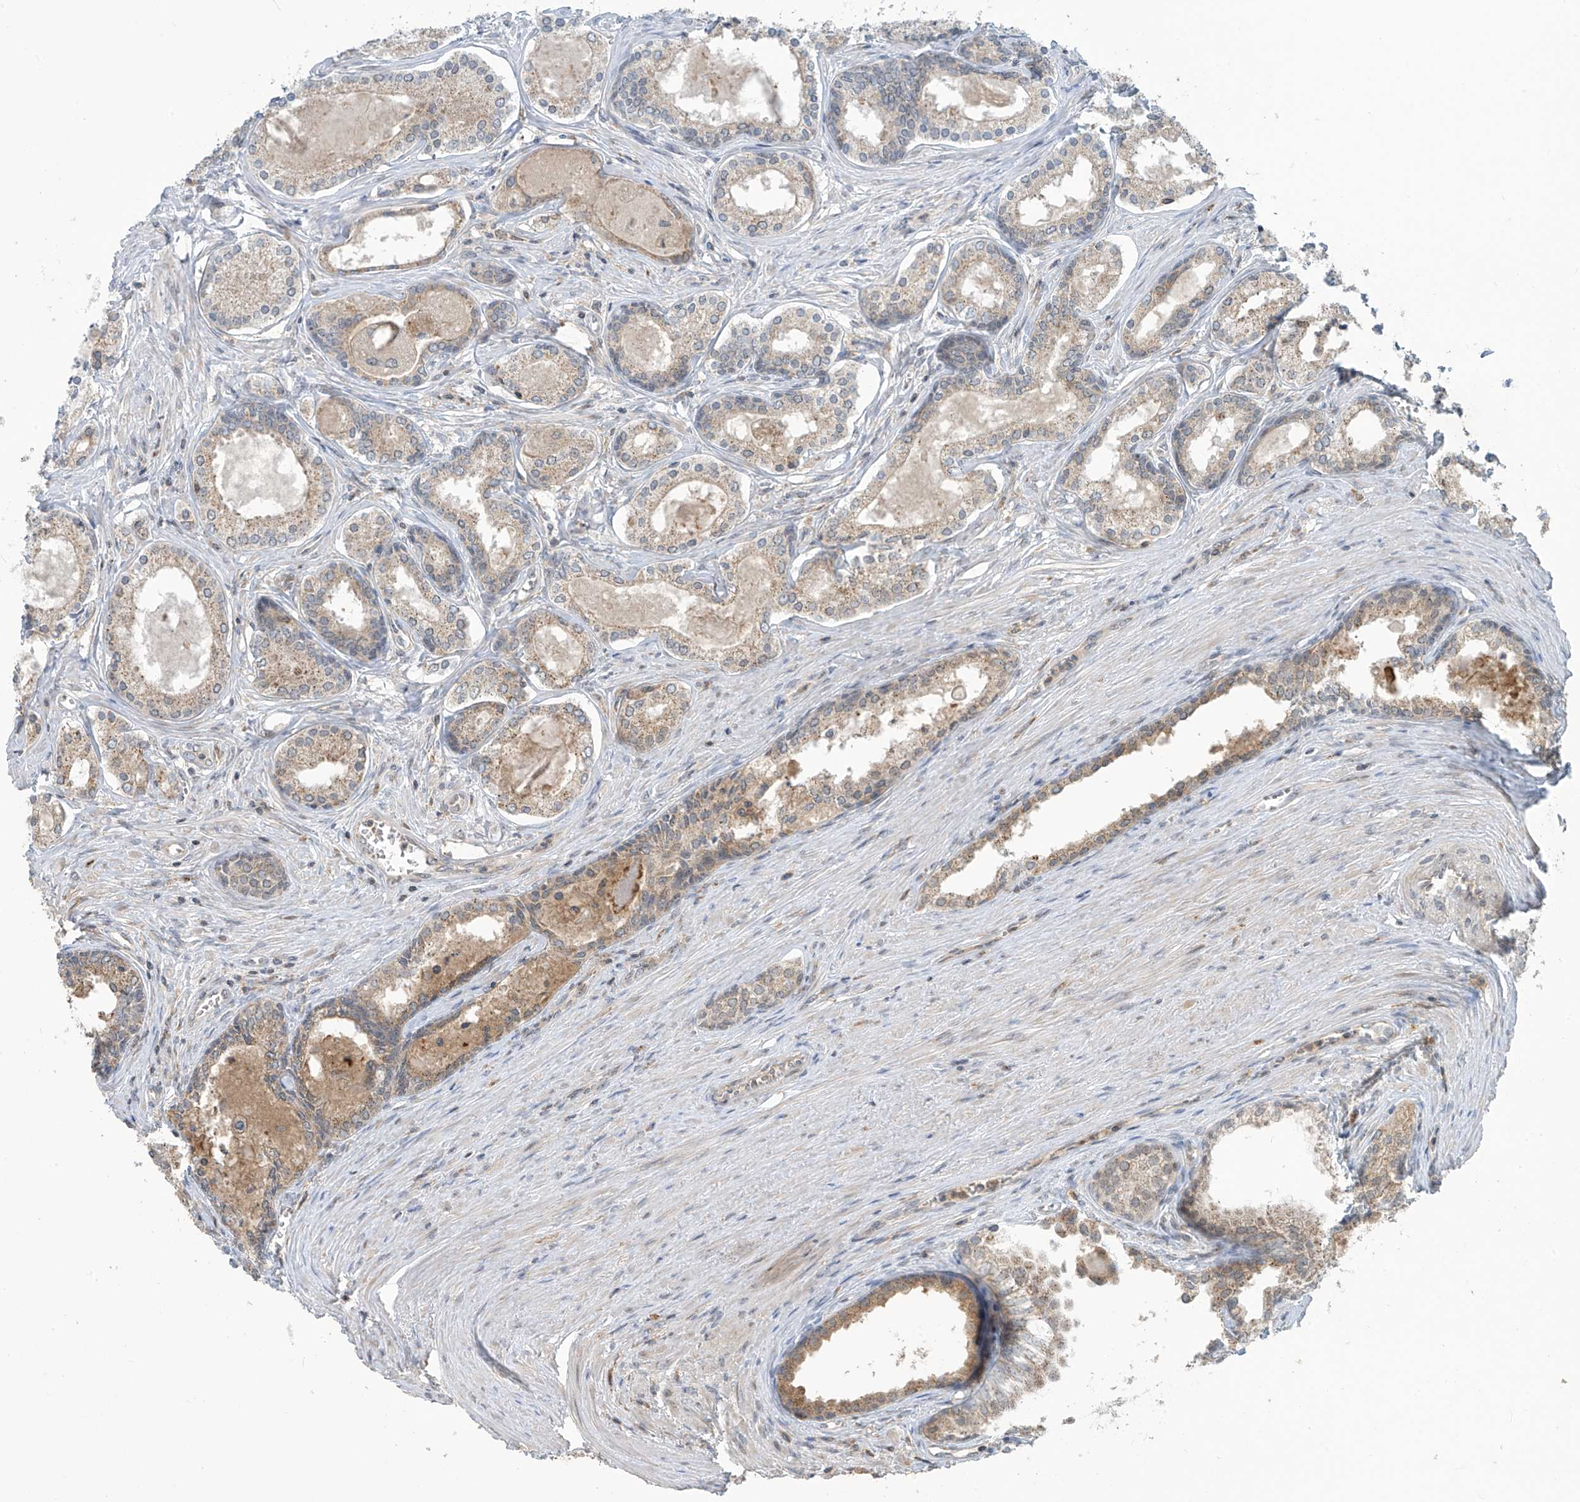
{"staining": {"intensity": "moderate", "quantity": "25%-75%", "location": "cytoplasmic/membranous"}, "tissue": "prostate cancer", "cell_type": "Tumor cells", "image_type": "cancer", "snomed": [{"axis": "morphology", "description": "Adenocarcinoma, High grade"}, {"axis": "topography", "description": "Prostate"}], "caption": "Immunohistochemistry (IHC) staining of prostate high-grade adenocarcinoma, which exhibits medium levels of moderate cytoplasmic/membranous staining in about 25%-75% of tumor cells indicating moderate cytoplasmic/membranous protein expression. The staining was performed using DAB (3,3'-diaminobenzidine) (brown) for protein detection and nuclei were counterstained in hematoxylin (blue).", "gene": "PARVG", "patient": {"sex": "male", "age": 68}}